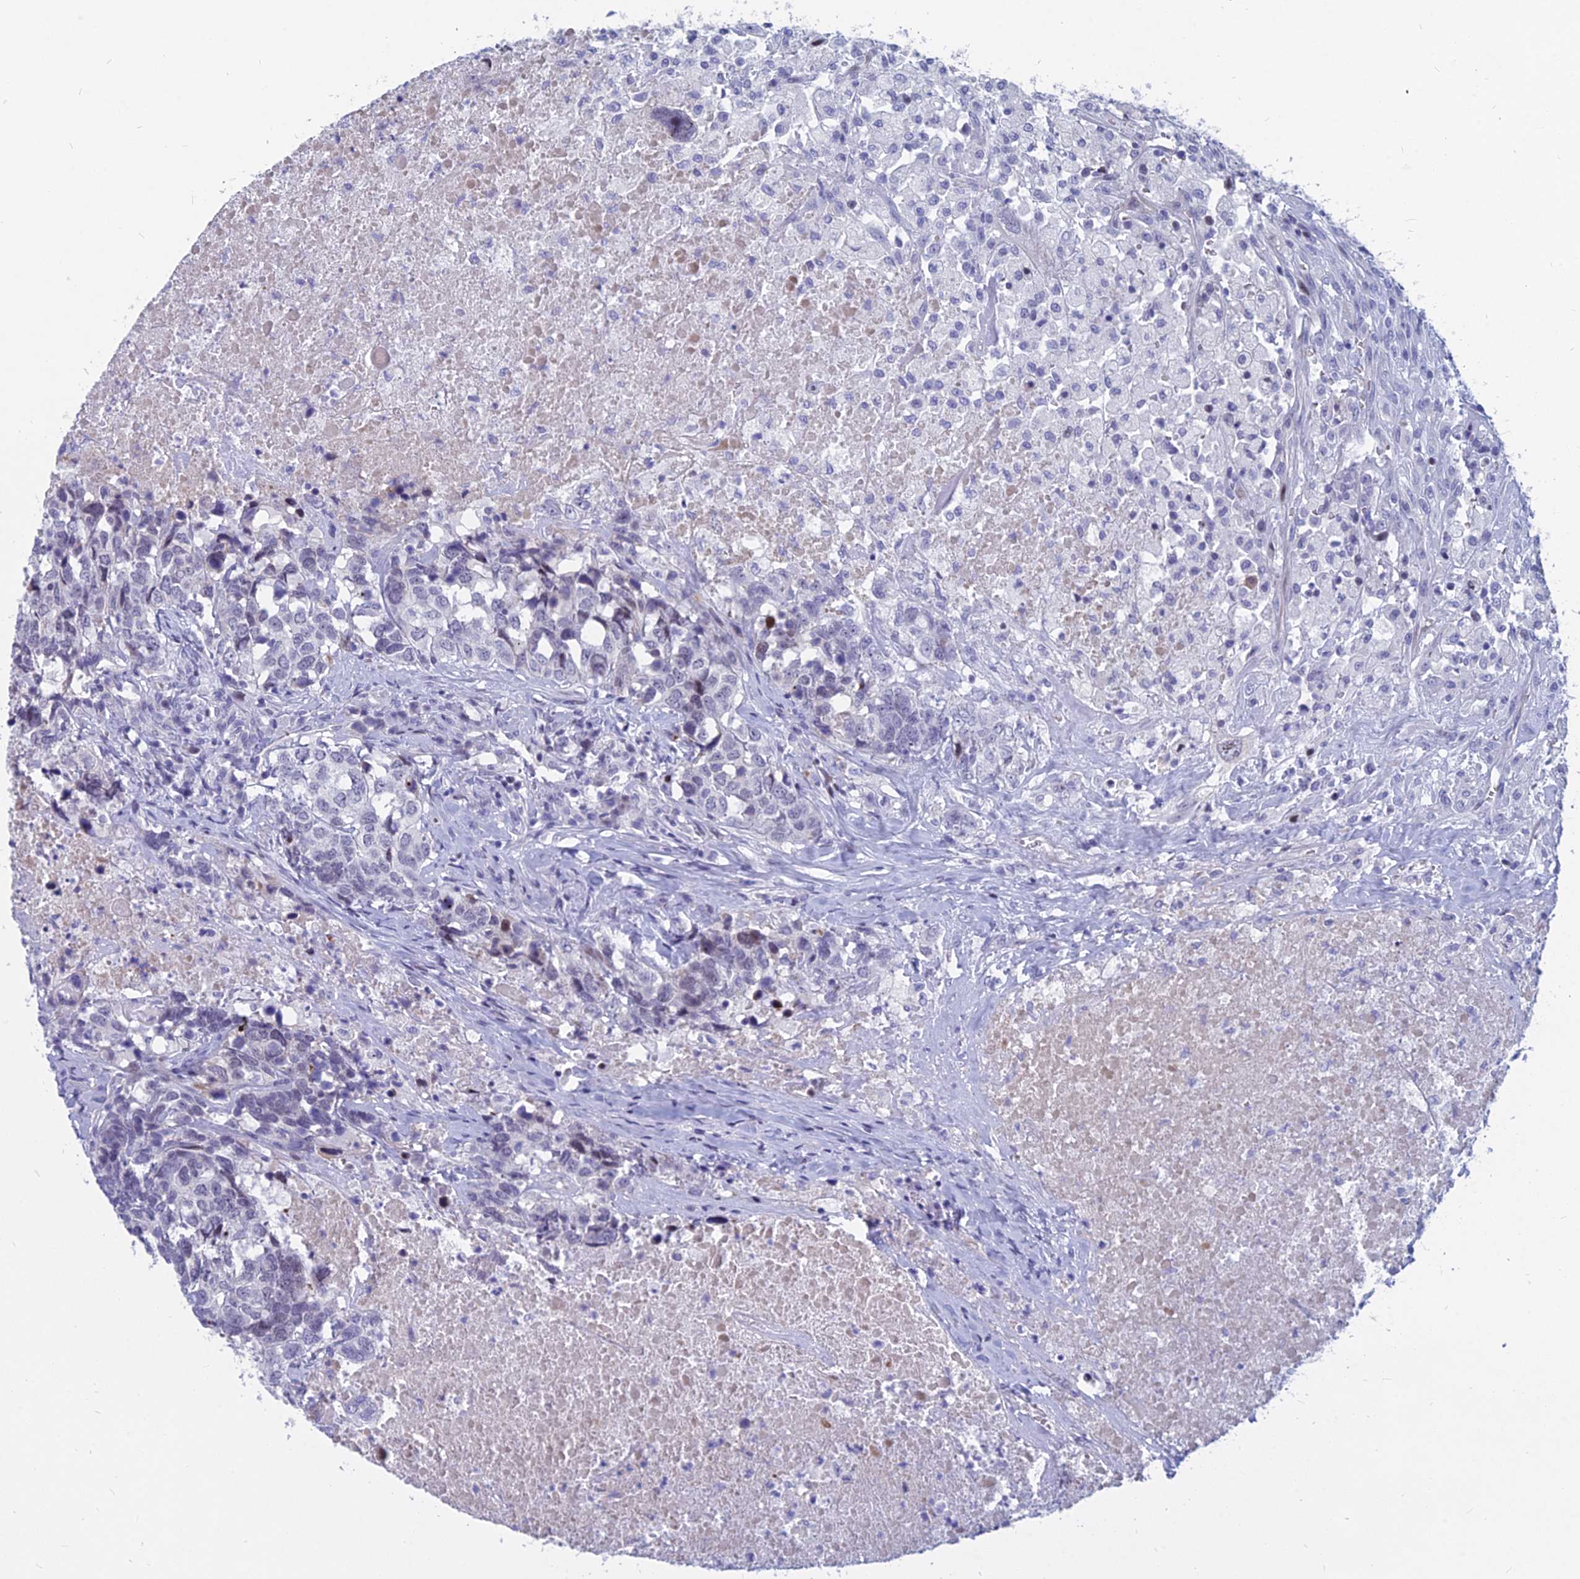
{"staining": {"intensity": "negative", "quantity": "none", "location": "none"}, "tissue": "head and neck cancer", "cell_type": "Tumor cells", "image_type": "cancer", "snomed": [{"axis": "morphology", "description": "Squamous cell carcinoma, NOS"}, {"axis": "topography", "description": "Head-Neck"}], "caption": "Tumor cells show no significant protein staining in head and neck cancer. The staining is performed using DAB (3,3'-diaminobenzidine) brown chromogen with nuclei counter-stained in using hematoxylin.", "gene": "MYBPC2", "patient": {"sex": "male", "age": 66}}